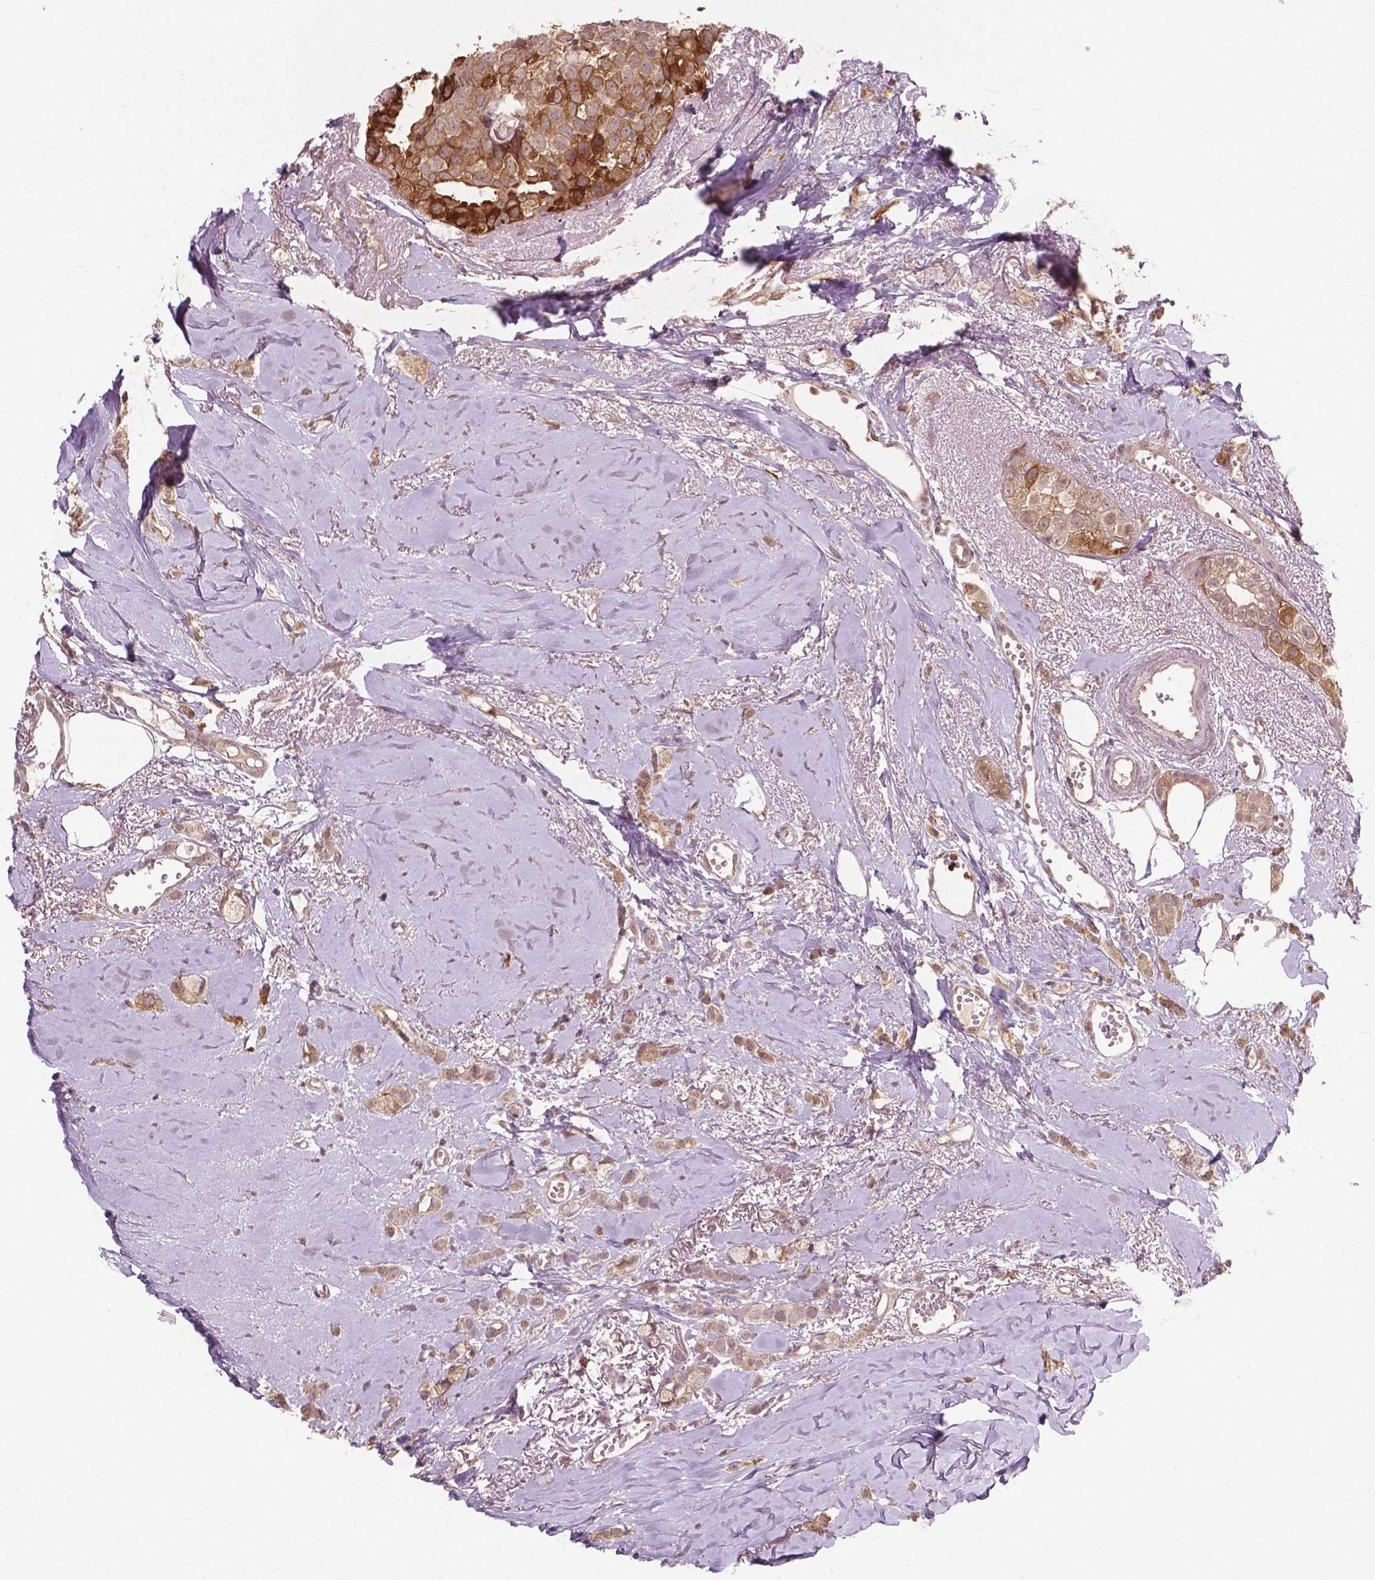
{"staining": {"intensity": "weak", "quantity": ">75%", "location": "cytoplasmic/membranous"}, "tissue": "breast cancer", "cell_type": "Tumor cells", "image_type": "cancer", "snomed": [{"axis": "morphology", "description": "Duct carcinoma"}, {"axis": "topography", "description": "Breast"}], "caption": "Tumor cells show low levels of weak cytoplasmic/membranous positivity in about >75% of cells in human breast cancer (infiltrating ductal carcinoma). The staining was performed using DAB to visualize the protein expression in brown, while the nuclei were stained in blue with hematoxylin (Magnification: 20x).", "gene": "NFAT5", "patient": {"sex": "female", "age": 85}}